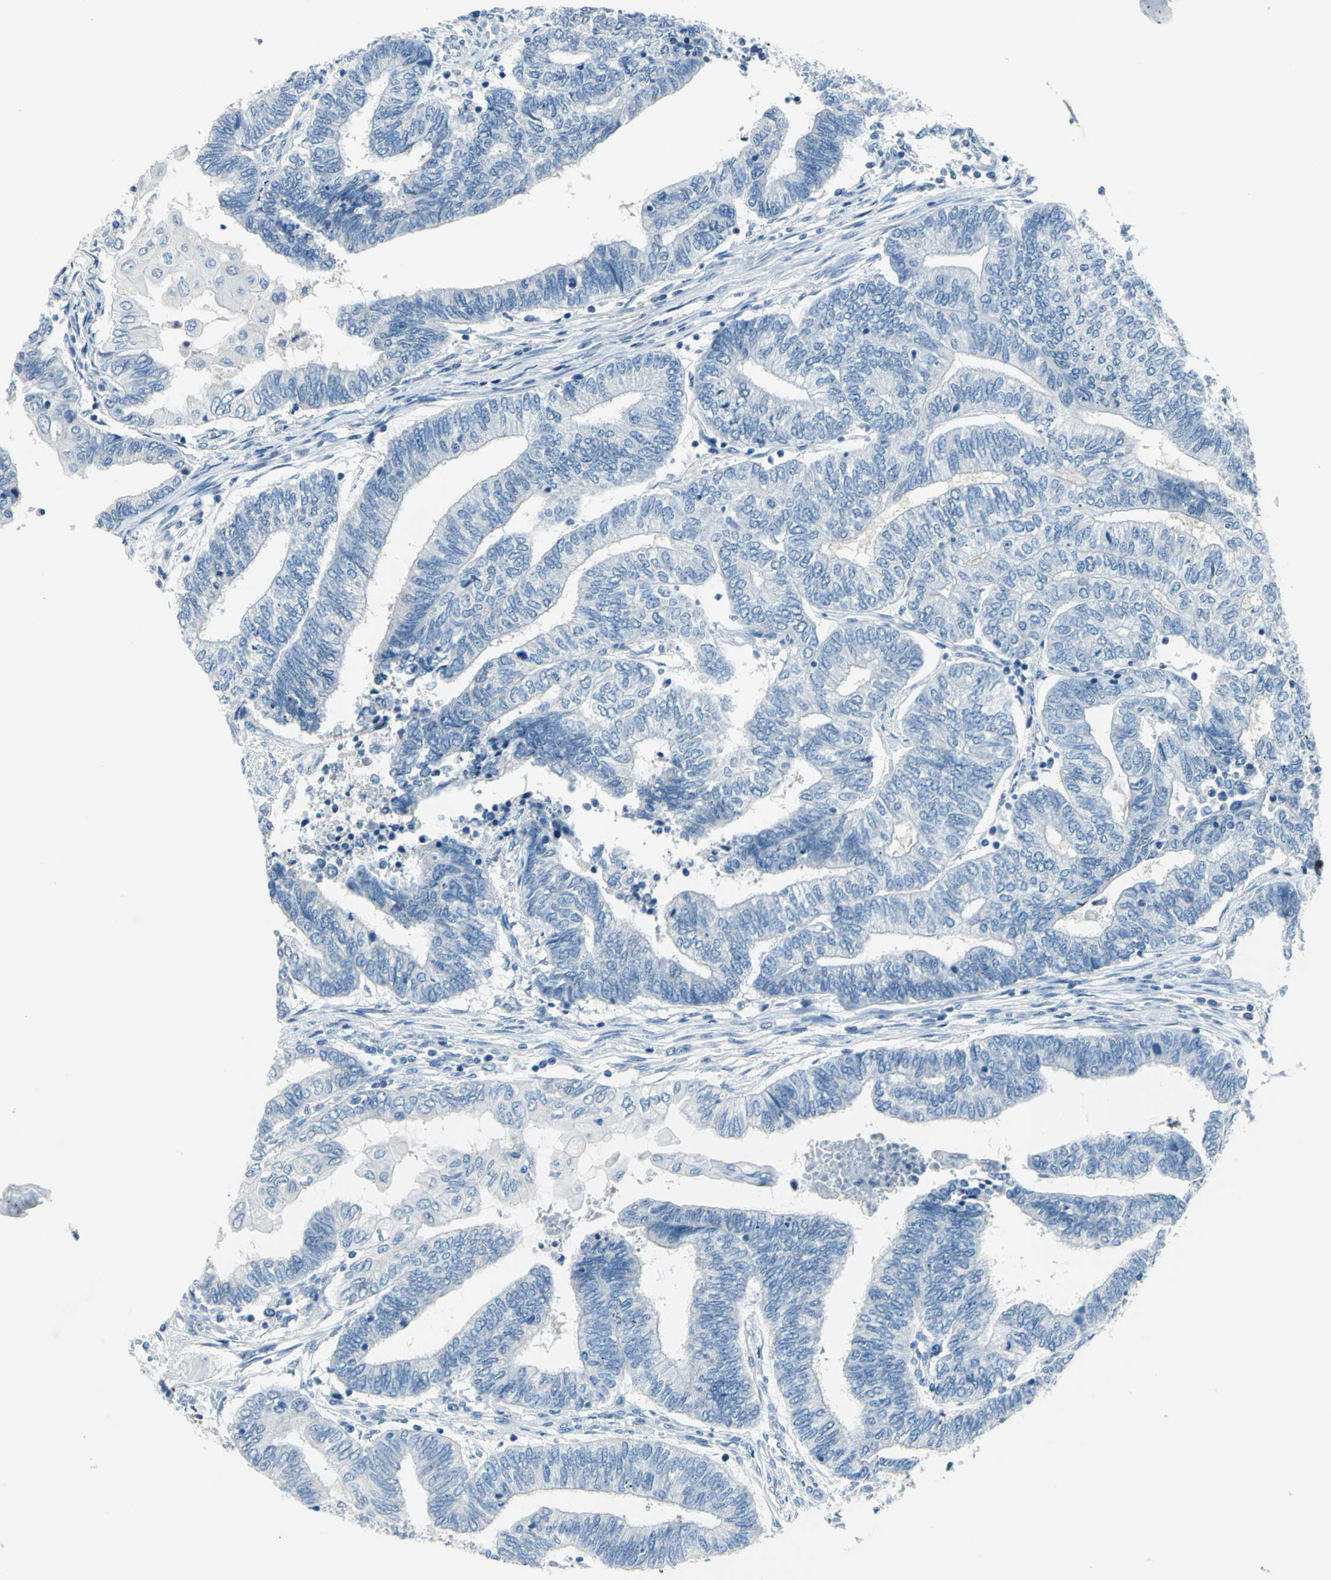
{"staining": {"intensity": "negative", "quantity": "none", "location": "none"}, "tissue": "endometrial cancer", "cell_type": "Tumor cells", "image_type": "cancer", "snomed": [{"axis": "morphology", "description": "Adenocarcinoma, NOS"}, {"axis": "topography", "description": "Uterus"}, {"axis": "topography", "description": "Endometrium"}], "caption": "Tumor cells show no significant positivity in endometrial adenocarcinoma.", "gene": "PKLR", "patient": {"sex": "female", "age": 70}}